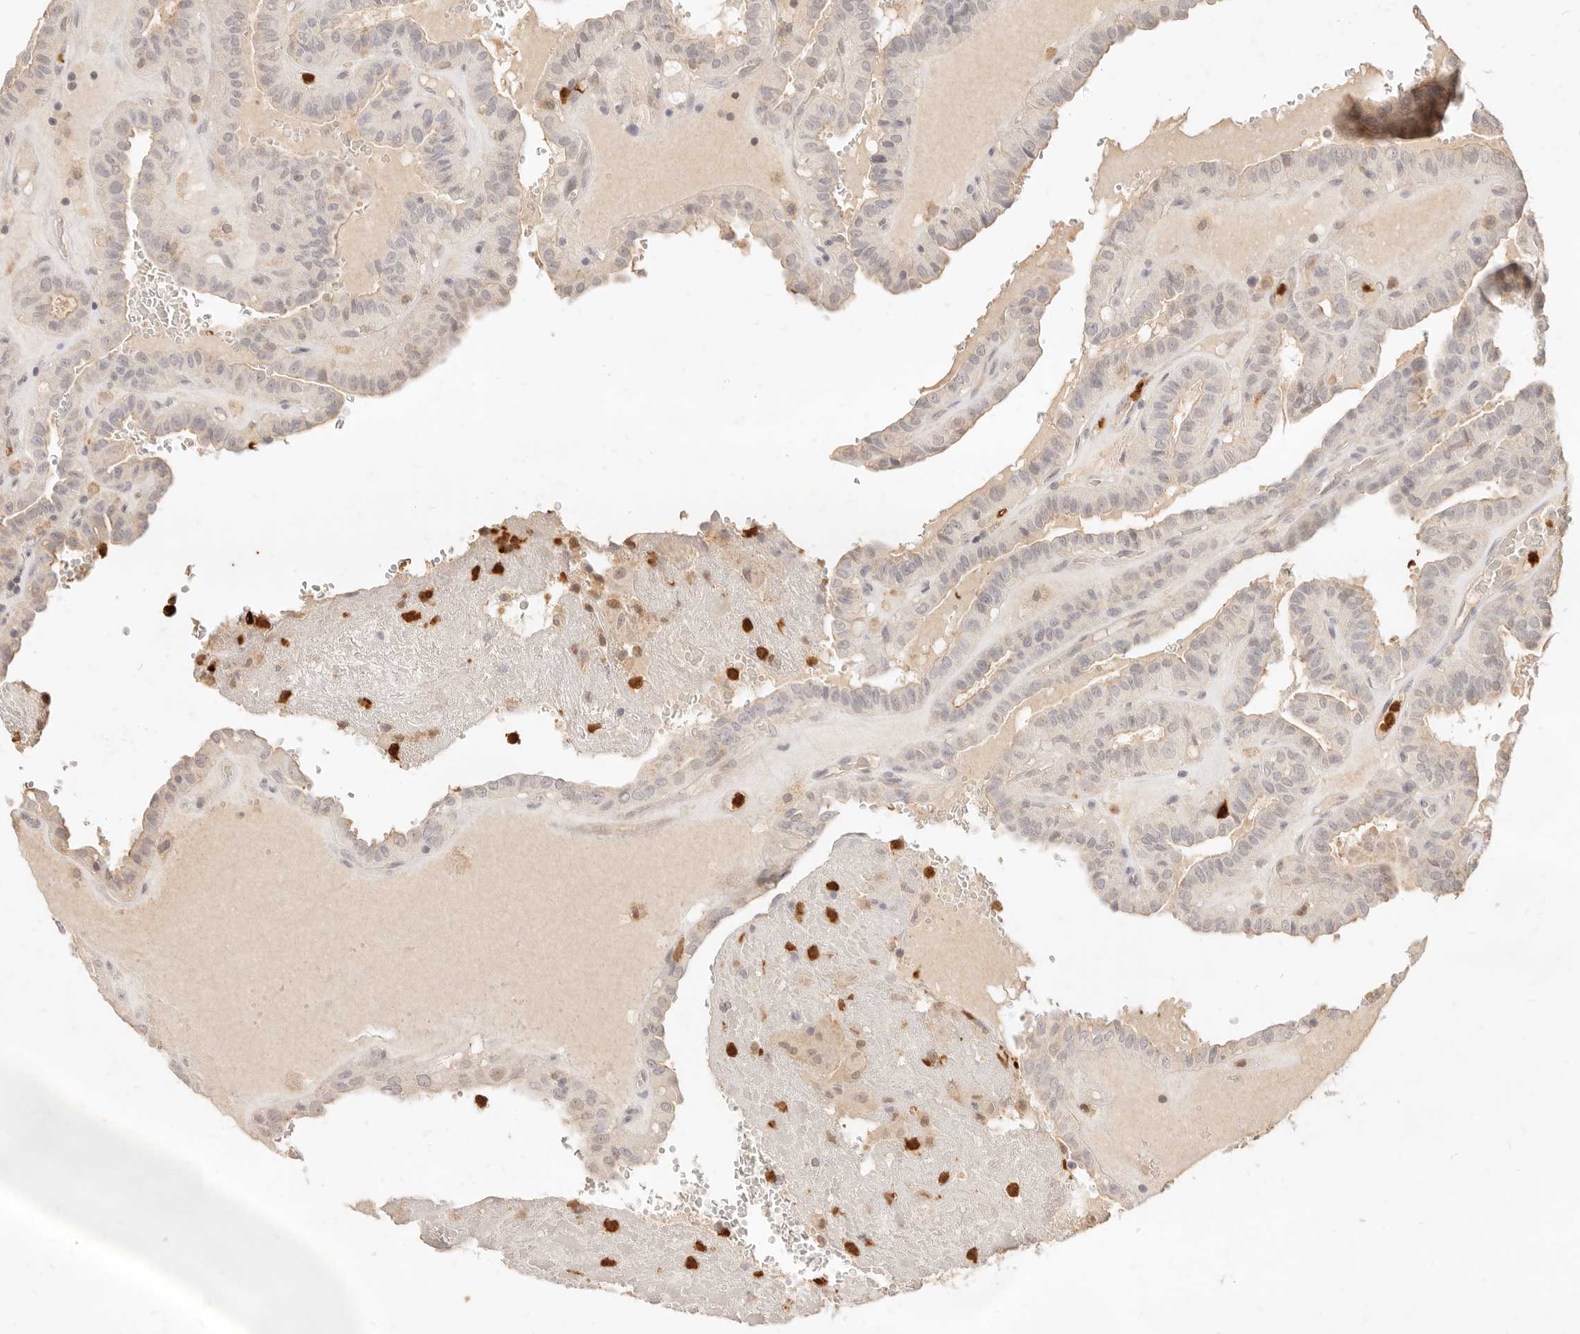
{"staining": {"intensity": "negative", "quantity": "none", "location": "none"}, "tissue": "thyroid cancer", "cell_type": "Tumor cells", "image_type": "cancer", "snomed": [{"axis": "morphology", "description": "Papillary adenocarcinoma, NOS"}, {"axis": "topography", "description": "Thyroid gland"}], "caption": "Thyroid cancer (papillary adenocarcinoma) was stained to show a protein in brown. There is no significant expression in tumor cells.", "gene": "TMTC2", "patient": {"sex": "male", "age": 77}}